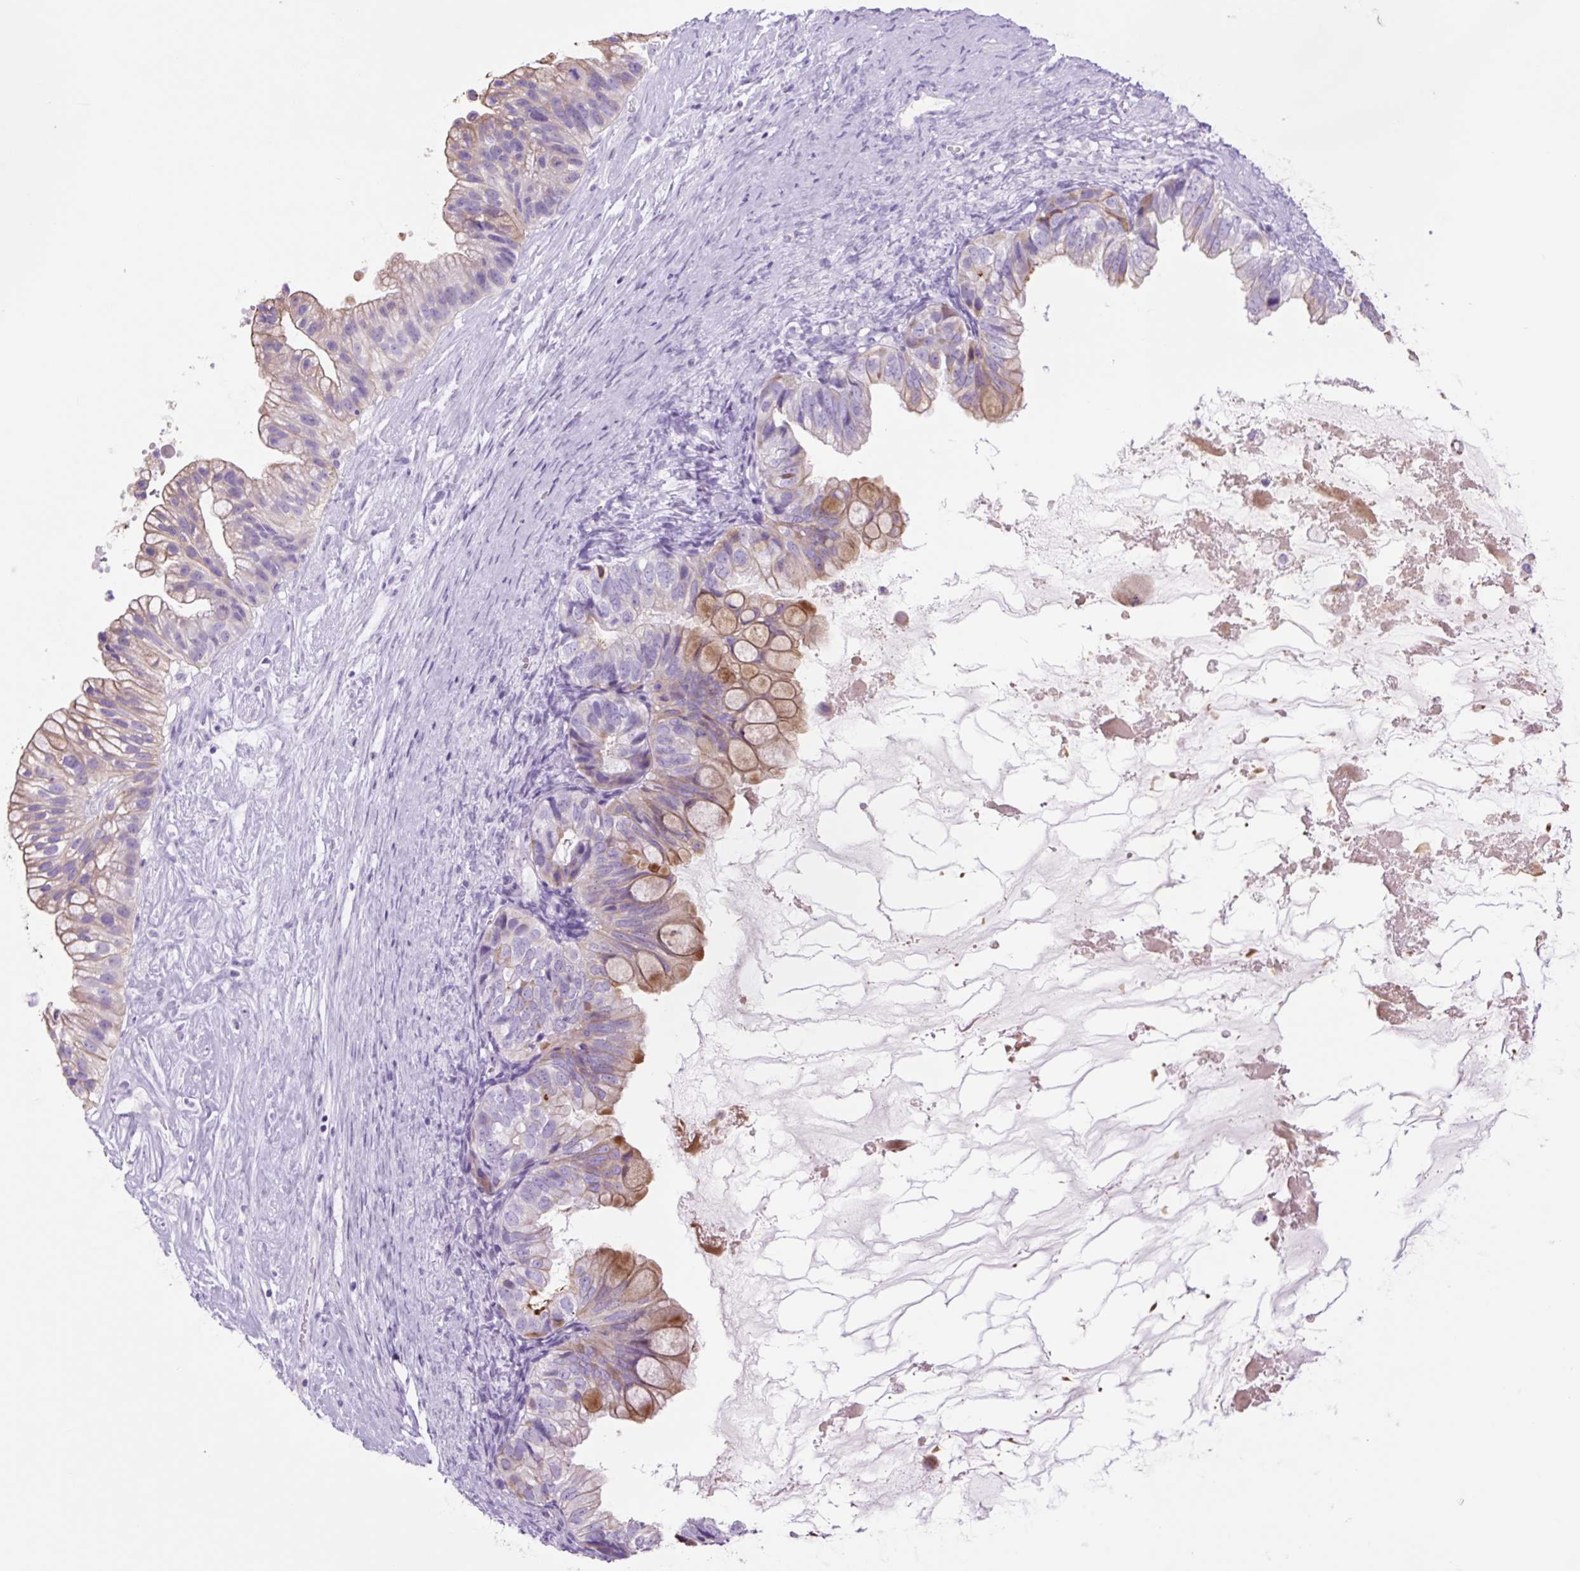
{"staining": {"intensity": "moderate", "quantity": "25%-75%", "location": "cytoplasmic/membranous"}, "tissue": "ovarian cancer", "cell_type": "Tumor cells", "image_type": "cancer", "snomed": [{"axis": "morphology", "description": "Cystadenocarcinoma, mucinous, NOS"}, {"axis": "topography", "description": "Ovary"}], "caption": "A histopathology image showing moderate cytoplasmic/membranous staining in approximately 25%-75% of tumor cells in ovarian cancer, as visualized by brown immunohistochemical staining.", "gene": "TFF2", "patient": {"sex": "female", "age": 80}}